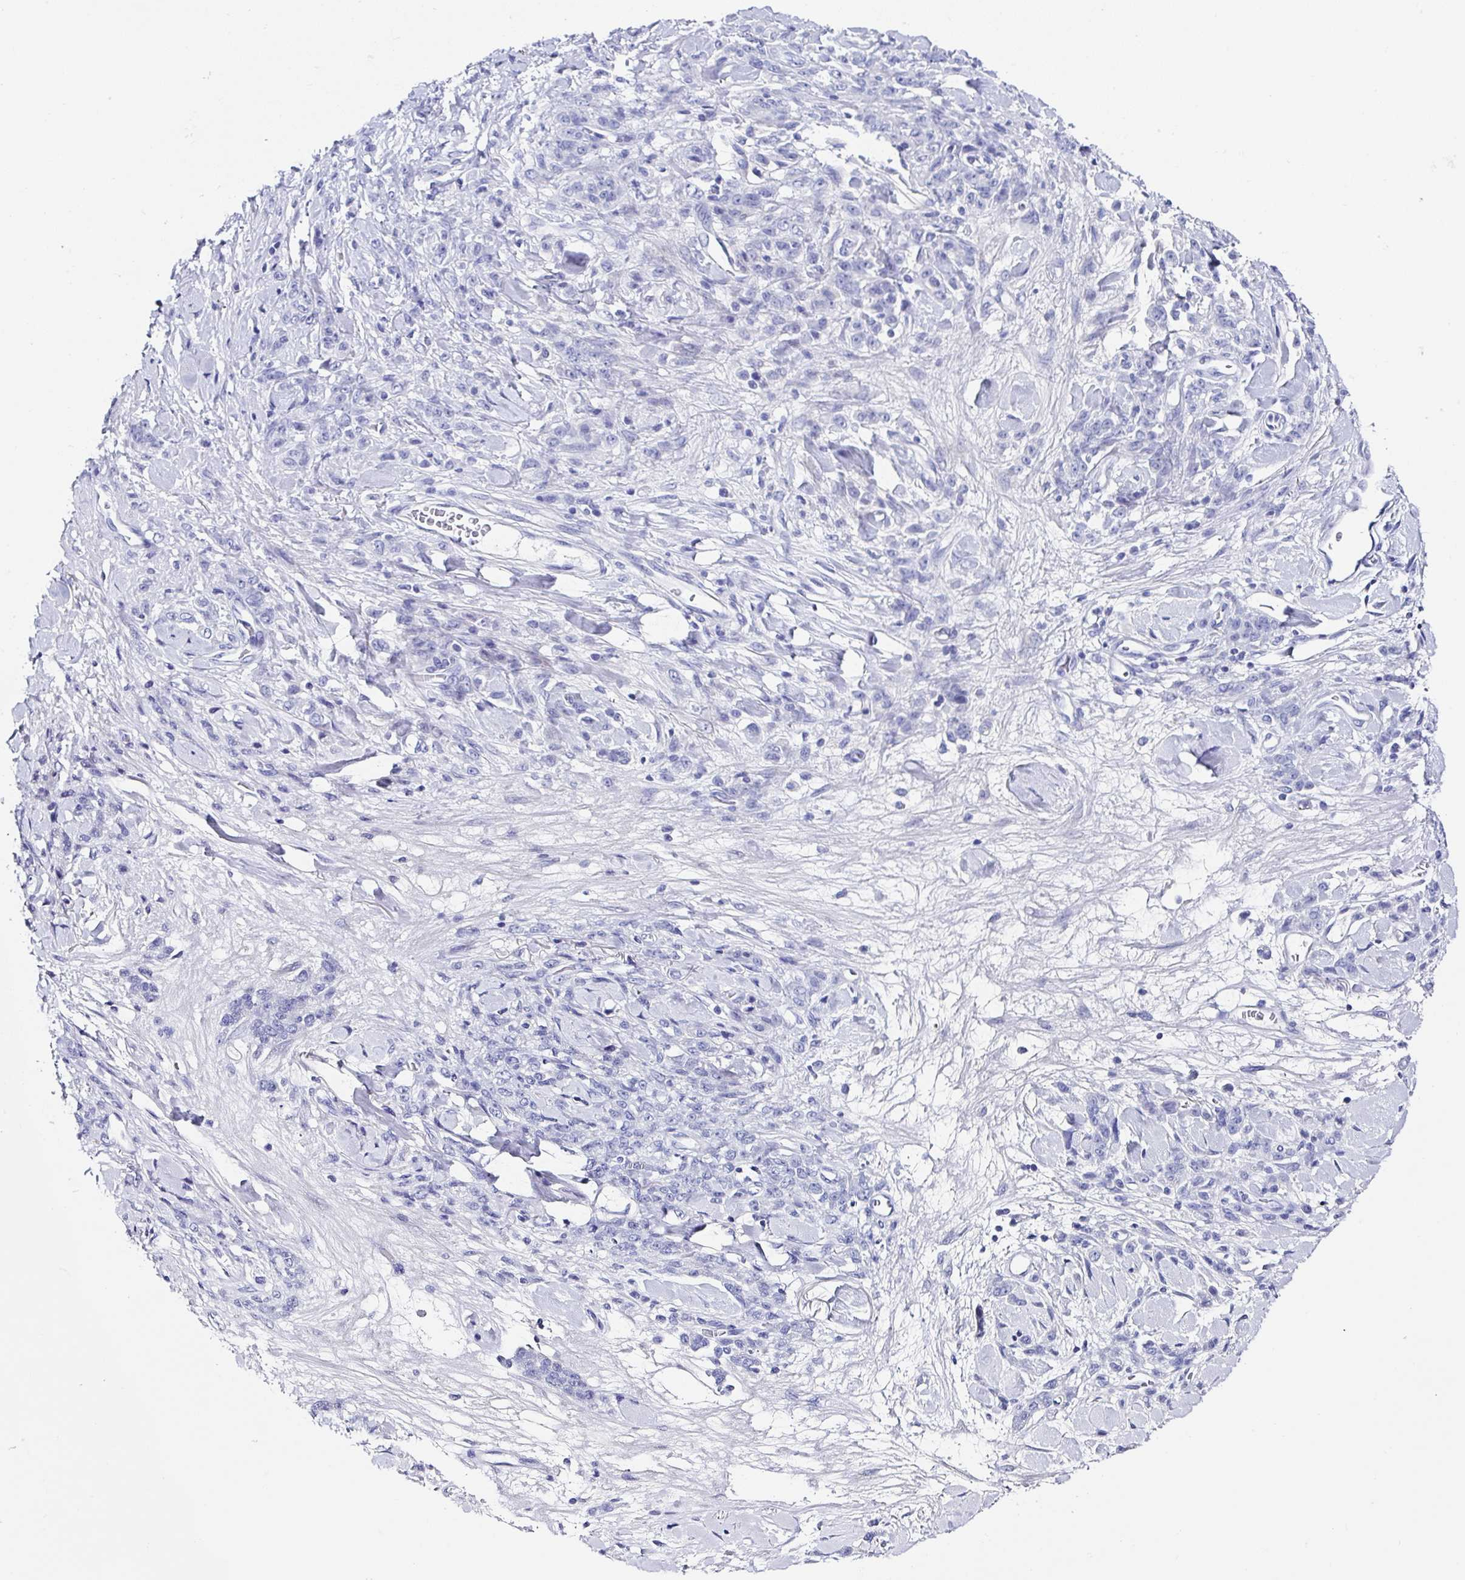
{"staining": {"intensity": "negative", "quantity": "none", "location": "none"}, "tissue": "stomach cancer", "cell_type": "Tumor cells", "image_type": "cancer", "snomed": [{"axis": "morphology", "description": "Normal tissue, NOS"}, {"axis": "morphology", "description": "Adenocarcinoma, NOS"}, {"axis": "topography", "description": "Stomach"}], "caption": "Stomach adenocarcinoma was stained to show a protein in brown. There is no significant positivity in tumor cells. (DAB immunohistochemistry (IHC) visualized using brightfield microscopy, high magnification).", "gene": "UGT3A1", "patient": {"sex": "male", "age": 82}}